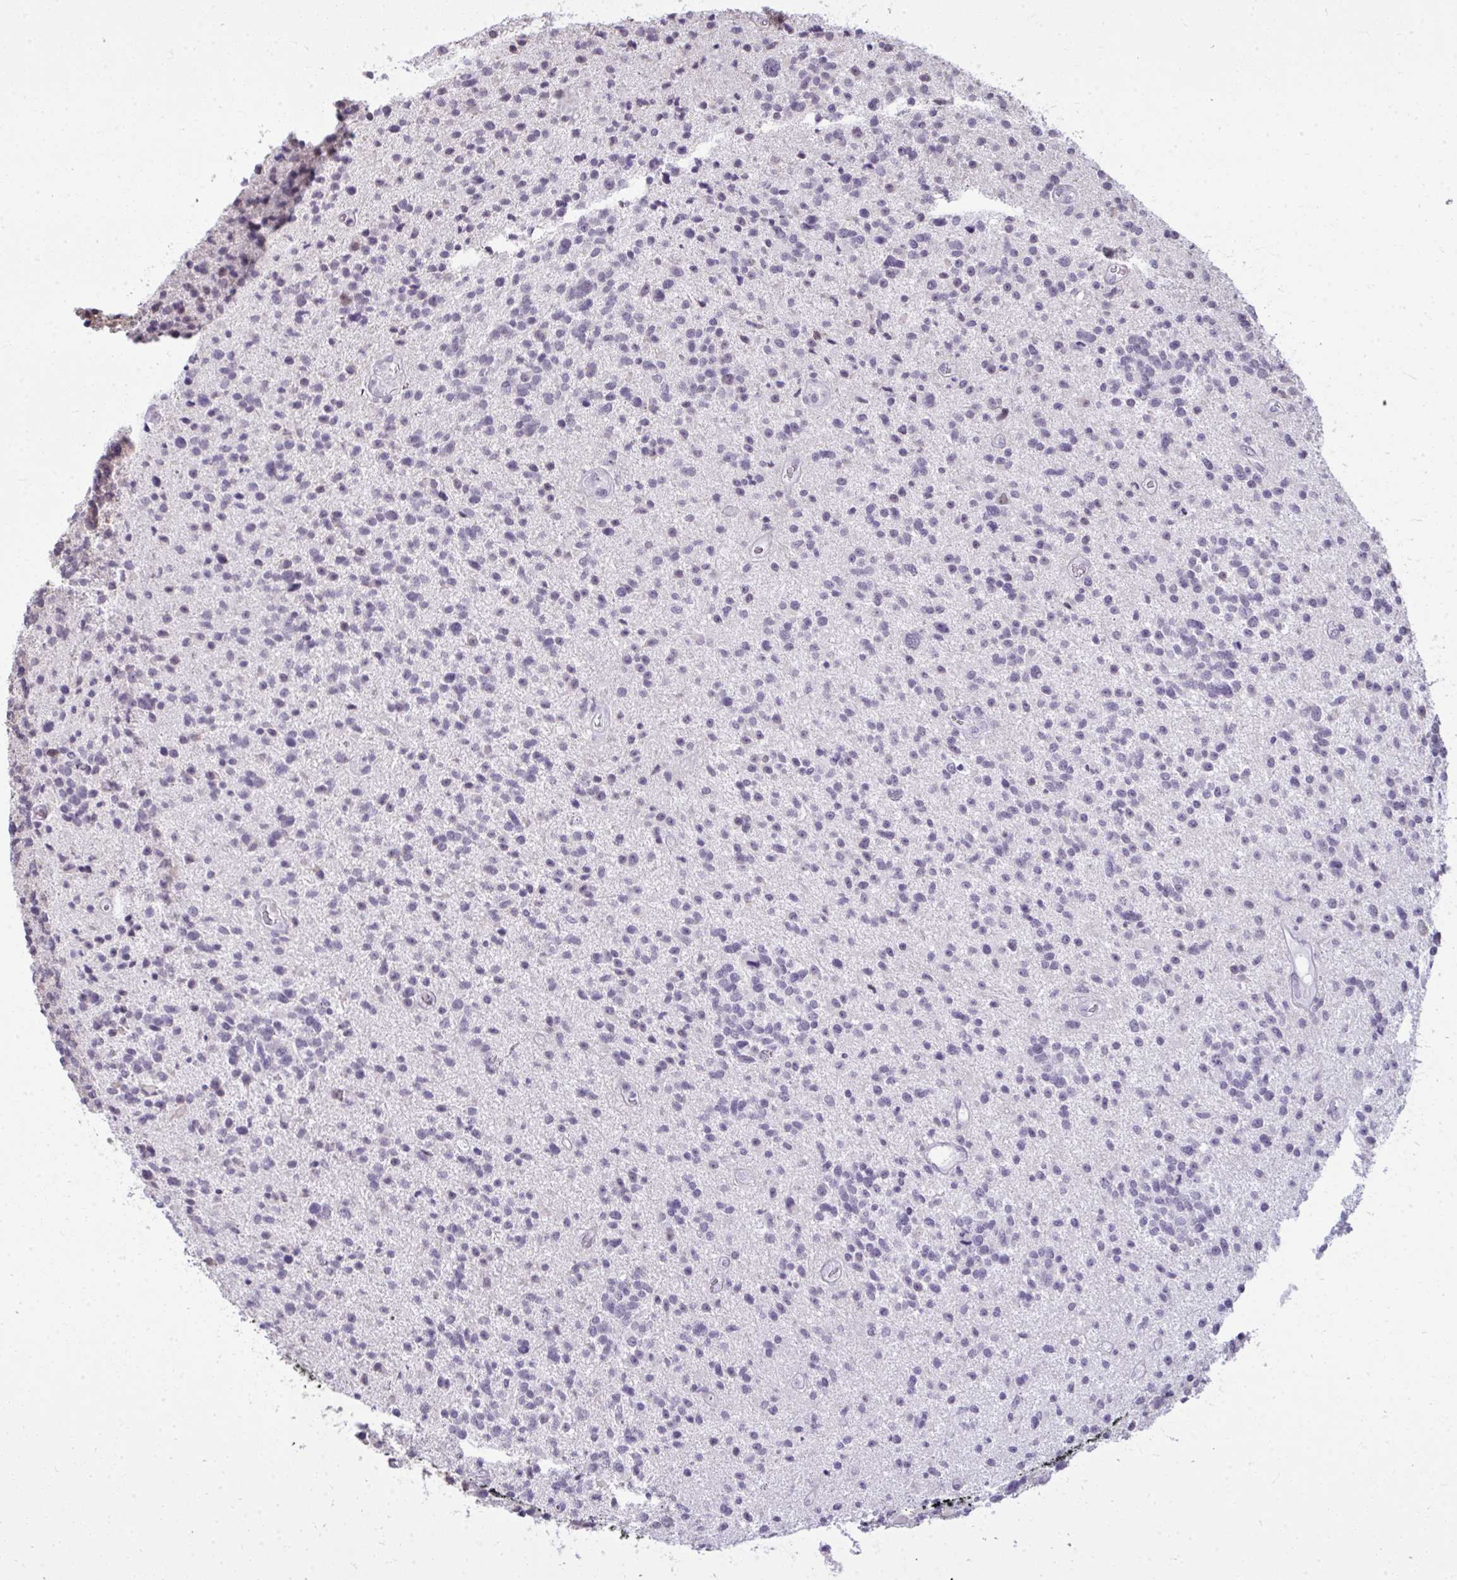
{"staining": {"intensity": "negative", "quantity": "none", "location": "none"}, "tissue": "glioma", "cell_type": "Tumor cells", "image_type": "cancer", "snomed": [{"axis": "morphology", "description": "Glioma, malignant, High grade"}, {"axis": "topography", "description": "Brain"}], "caption": "IHC micrograph of neoplastic tissue: malignant high-grade glioma stained with DAB reveals no significant protein positivity in tumor cells. Brightfield microscopy of immunohistochemistry (IHC) stained with DAB (brown) and hematoxylin (blue), captured at high magnification.", "gene": "NPPA", "patient": {"sex": "male", "age": 29}}